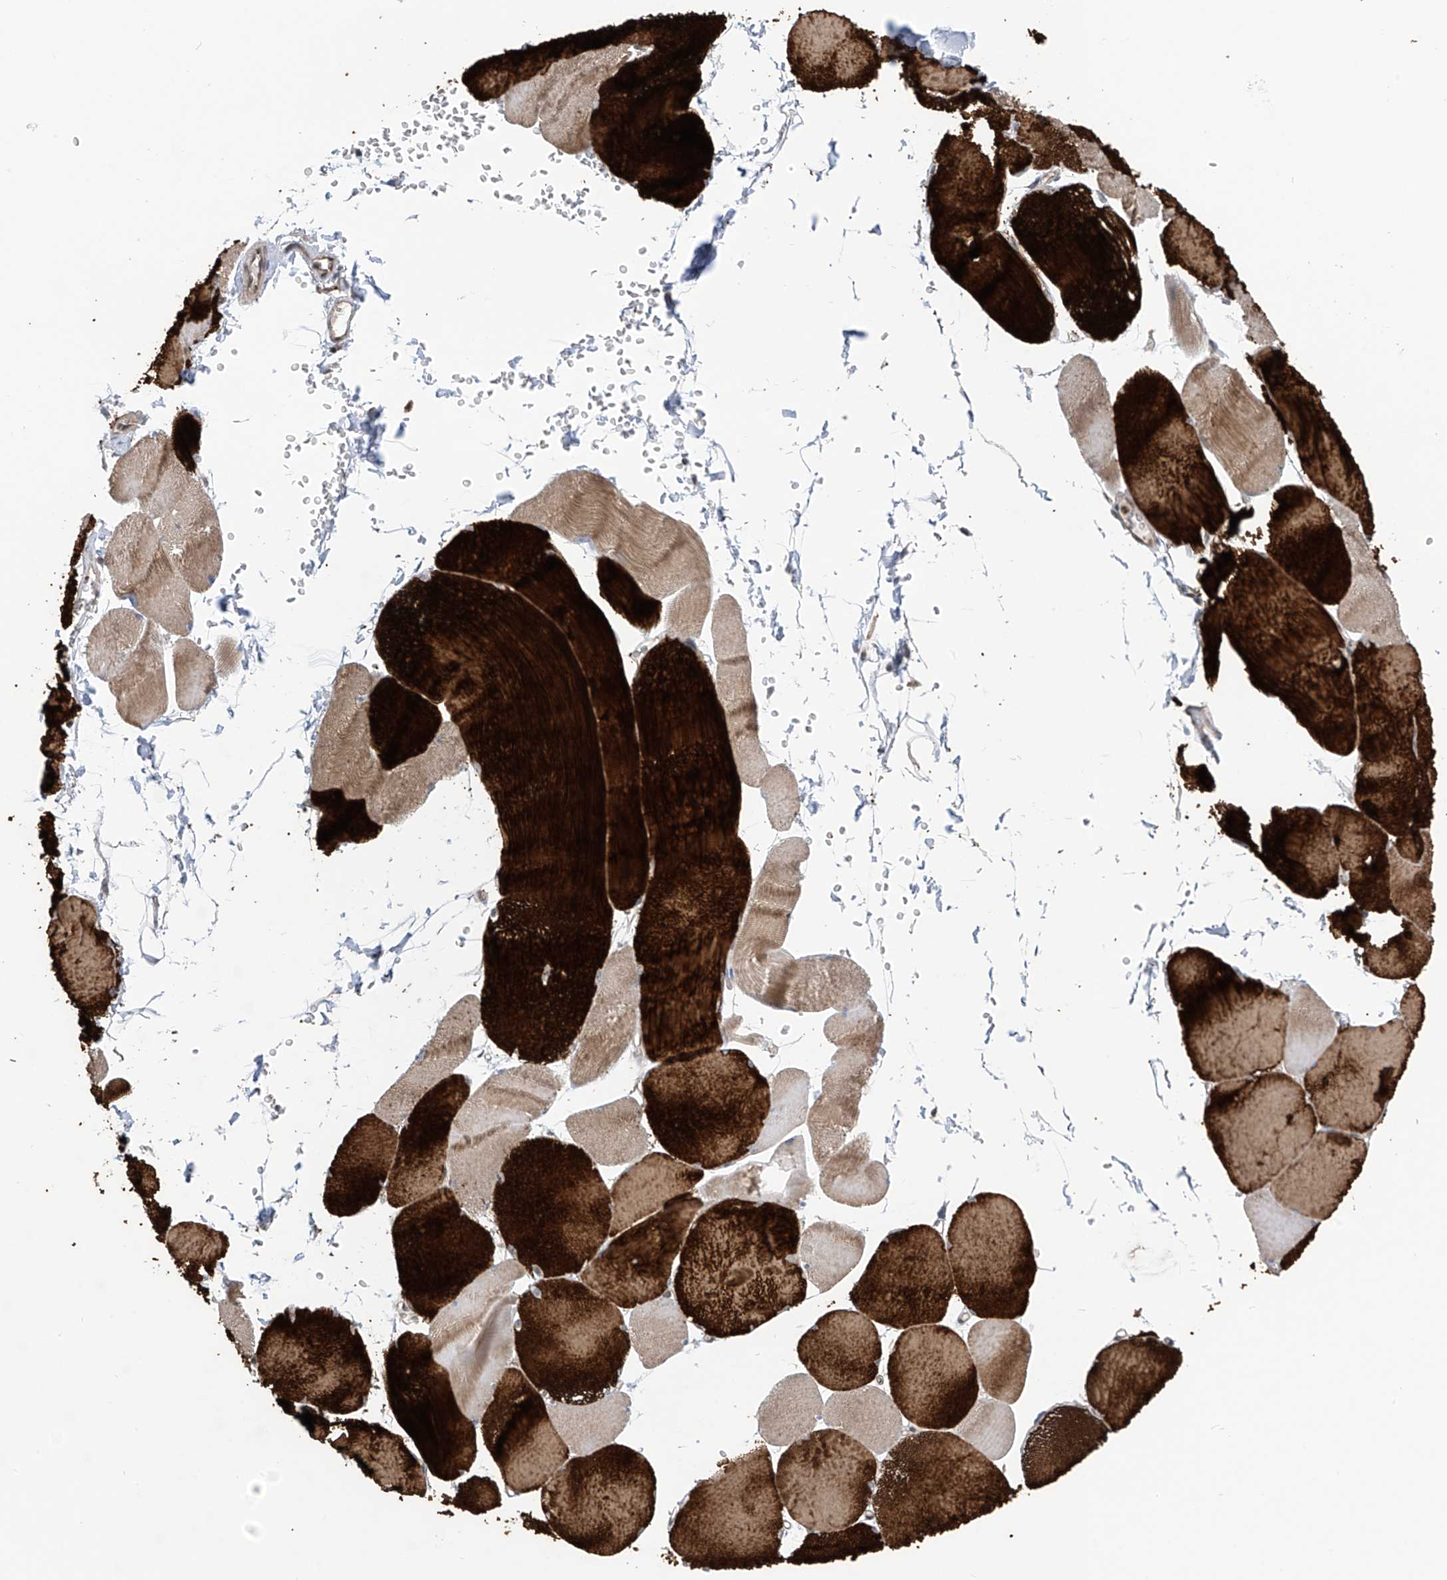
{"staining": {"intensity": "strong", "quantity": "25%-75%", "location": "cytoplasmic/membranous"}, "tissue": "skeletal muscle", "cell_type": "Myocytes", "image_type": "normal", "snomed": [{"axis": "morphology", "description": "Normal tissue, NOS"}, {"axis": "morphology", "description": "Basal cell carcinoma"}, {"axis": "topography", "description": "Skeletal muscle"}], "caption": "Normal skeletal muscle exhibits strong cytoplasmic/membranous staining in about 25%-75% of myocytes (Stains: DAB in brown, nuclei in blue, Microscopy: brightfield microscopy at high magnification)..", "gene": "DNAJC9", "patient": {"sex": "female", "age": 64}}